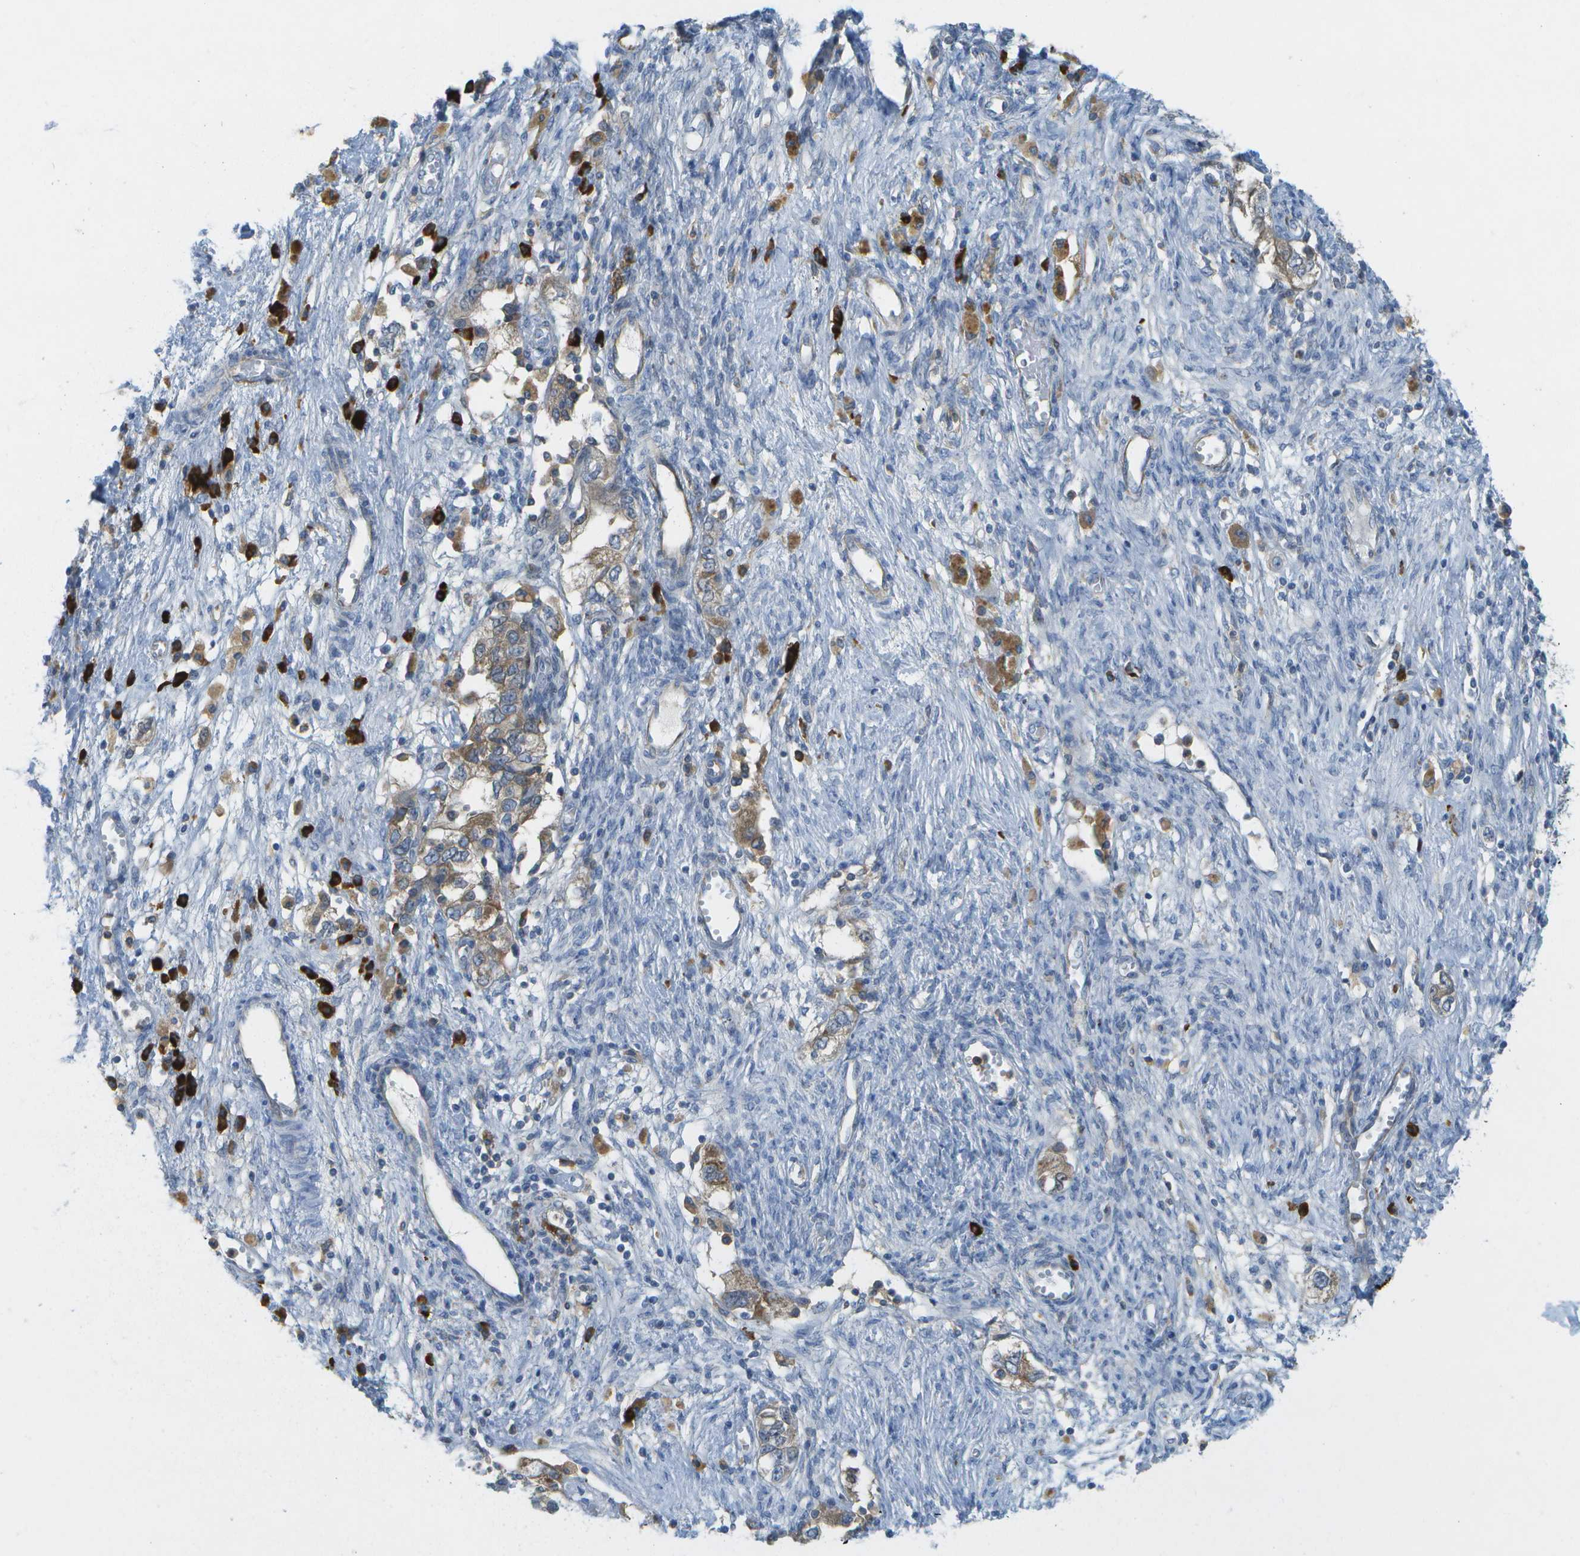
{"staining": {"intensity": "weak", "quantity": ">75%", "location": "cytoplasmic/membranous"}, "tissue": "ovarian cancer", "cell_type": "Tumor cells", "image_type": "cancer", "snomed": [{"axis": "morphology", "description": "Carcinoma, NOS"}, {"axis": "morphology", "description": "Cystadenocarcinoma, serous, NOS"}, {"axis": "topography", "description": "Ovary"}], "caption": "Protein expression analysis of ovarian cancer displays weak cytoplasmic/membranous expression in approximately >75% of tumor cells.", "gene": "WNK2", "patient": {"sex": "female", "age": 69}}